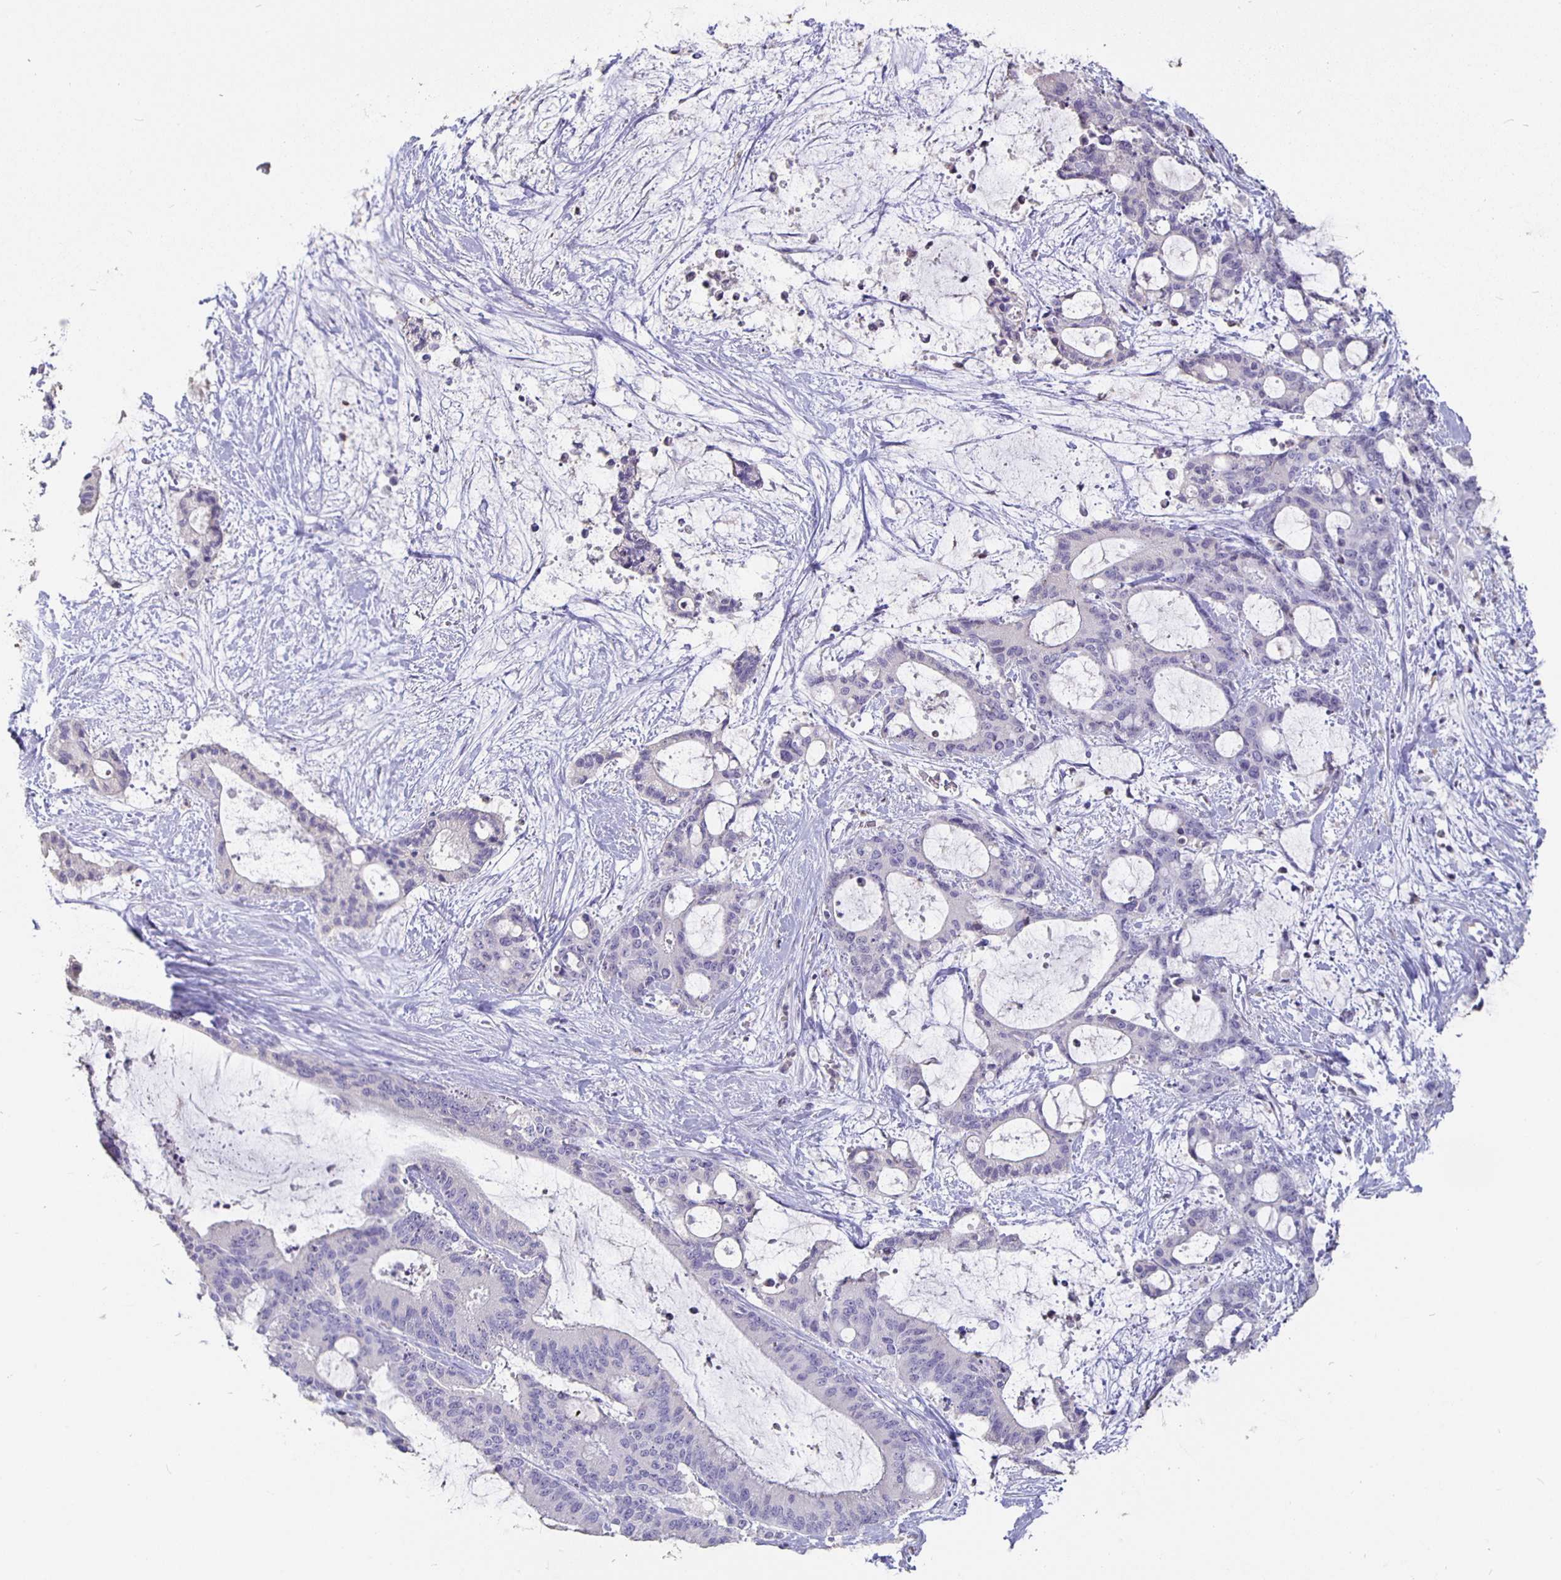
{"staining": {"intensity": "negative", "quantity": "none", "location": "none"}, "tissue": "liver cancer", "cell_type": "Tumor cells", "image_type": "cancer", "snomed": [{"axis": "morphology", "description": "Normal tissue, NOS"}, {"axis": "morphology", "description": "Cholangiocarcinoma"}, {"axis": "topography", "description": "Liver"}, {"axis": "topography", "description": "Peripheral nerve tissue"}], "caption": "IHC of human liver cancer (cholangiocarcinoma) shows no expression in tumor cells.", "gene": "GPX4", "patient": {"sex": "female", "age": 73}}